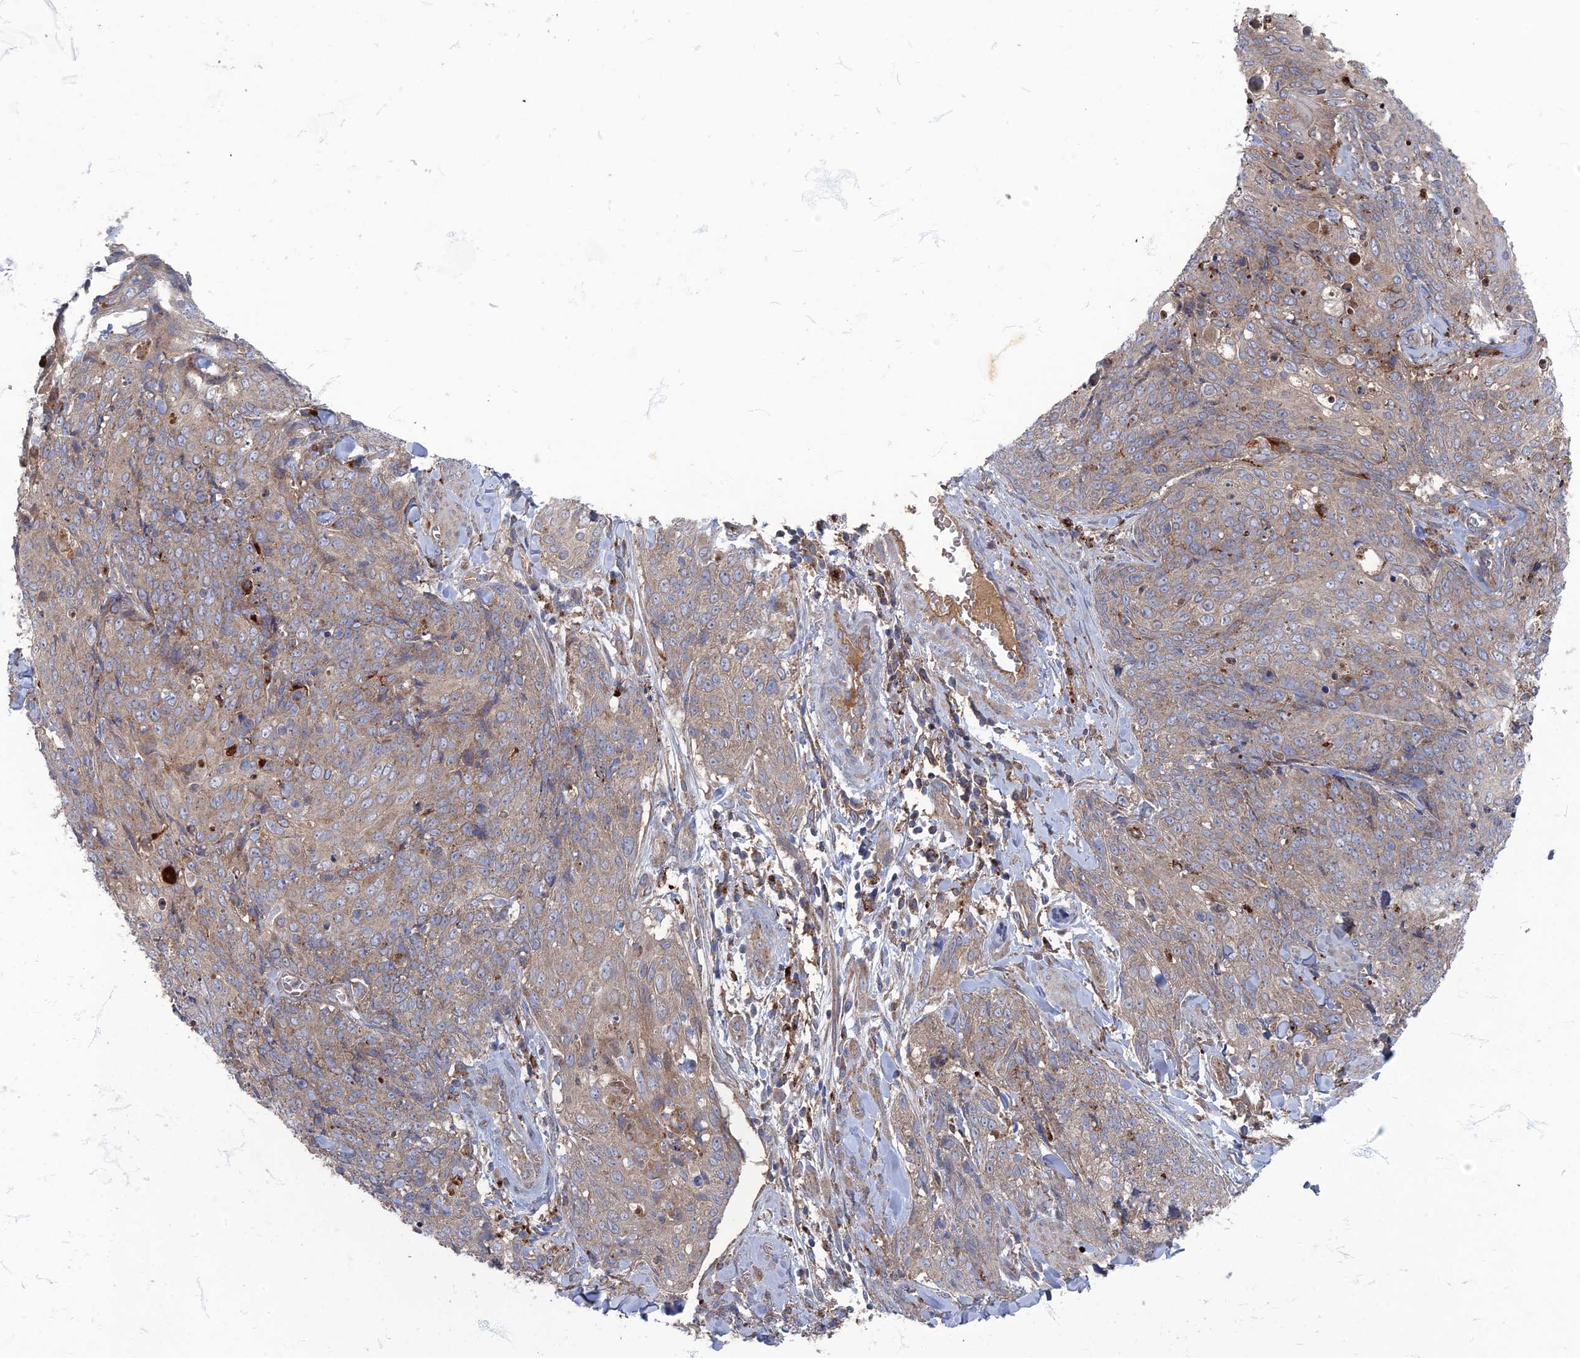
{"staining": {"intensity": "weak", "quantity": ">75%", "location": "cytoplasmic/membranous"}, "tissue": "skin cancer", "cell_type": "Tumor cells", "image_type": "cancer", "snomed": [{"axis": "morphology", "description": "Squamous cell carcinoma, NOS"}, {"axis": "topography", "description": "Skin"}, {"axis": "topography", "description": "Vulva"}], "caption": "The image shows a brown stain indicating the presence of a protein in the cytoplasmic/membranous of tumor cells in squamous cell carcinoma (skin).", "gene": "PPCDC", "patient": {"sex": "female", "age": 85}}